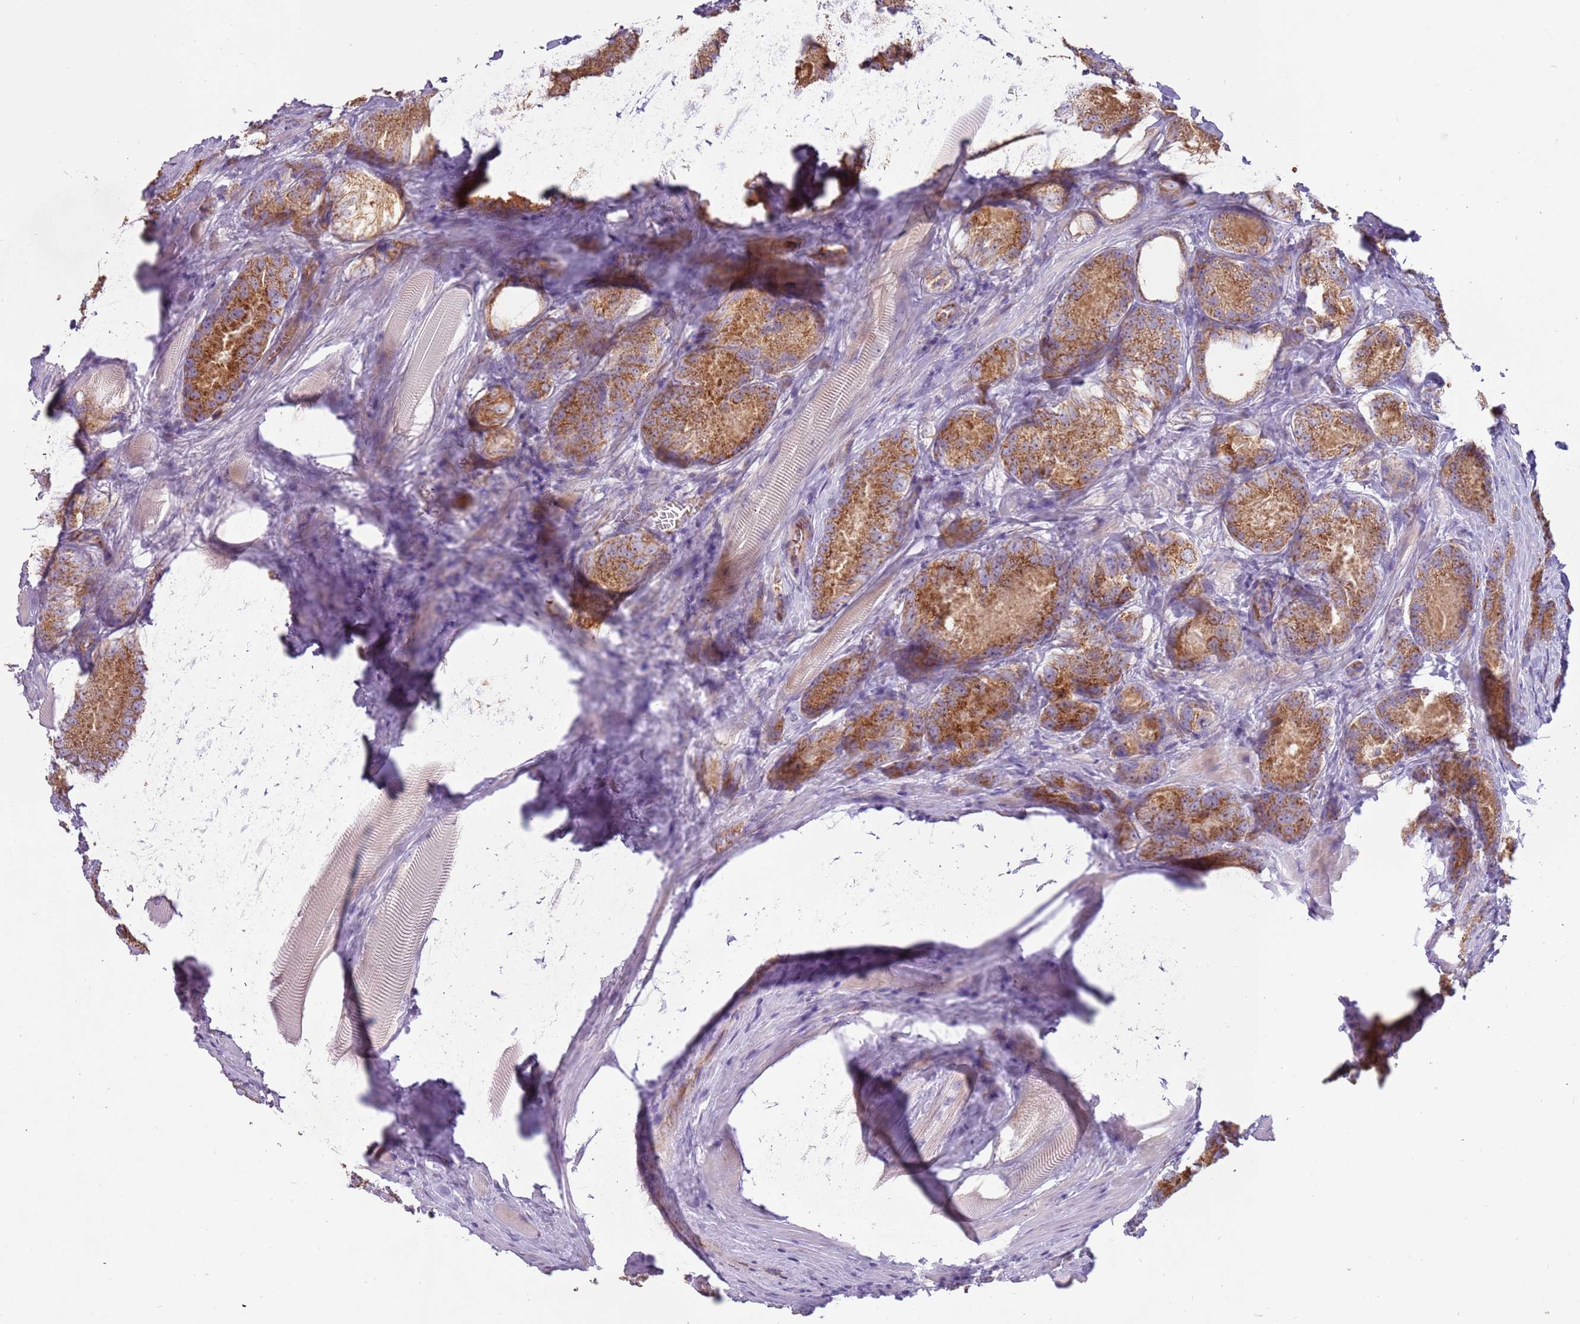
{"staining": {"intensity": "moderate", "quantity": ">75%", "location": "cytoplasmic/membranous"}, "tissue": "prostate cancer", "cell_type": "Tumor cells", "image_type": "cancer", "snomed": [{"axis": "morphology", "description": "Adenocarcinoma, Low grade"}, {"axis": "topography", "description": "Prostate"}], "caption": "The histopathology image displays a brown stain indicating the presence of a protein in the cytoplasmic/membranous of tumor cells in prostate cancer (low-grade adenocarcinoma). The protein is shown in brown color, while the nuclei are stained blue.", "gene": "RNF222", "patient": {"sex": "male", "age": 68}}